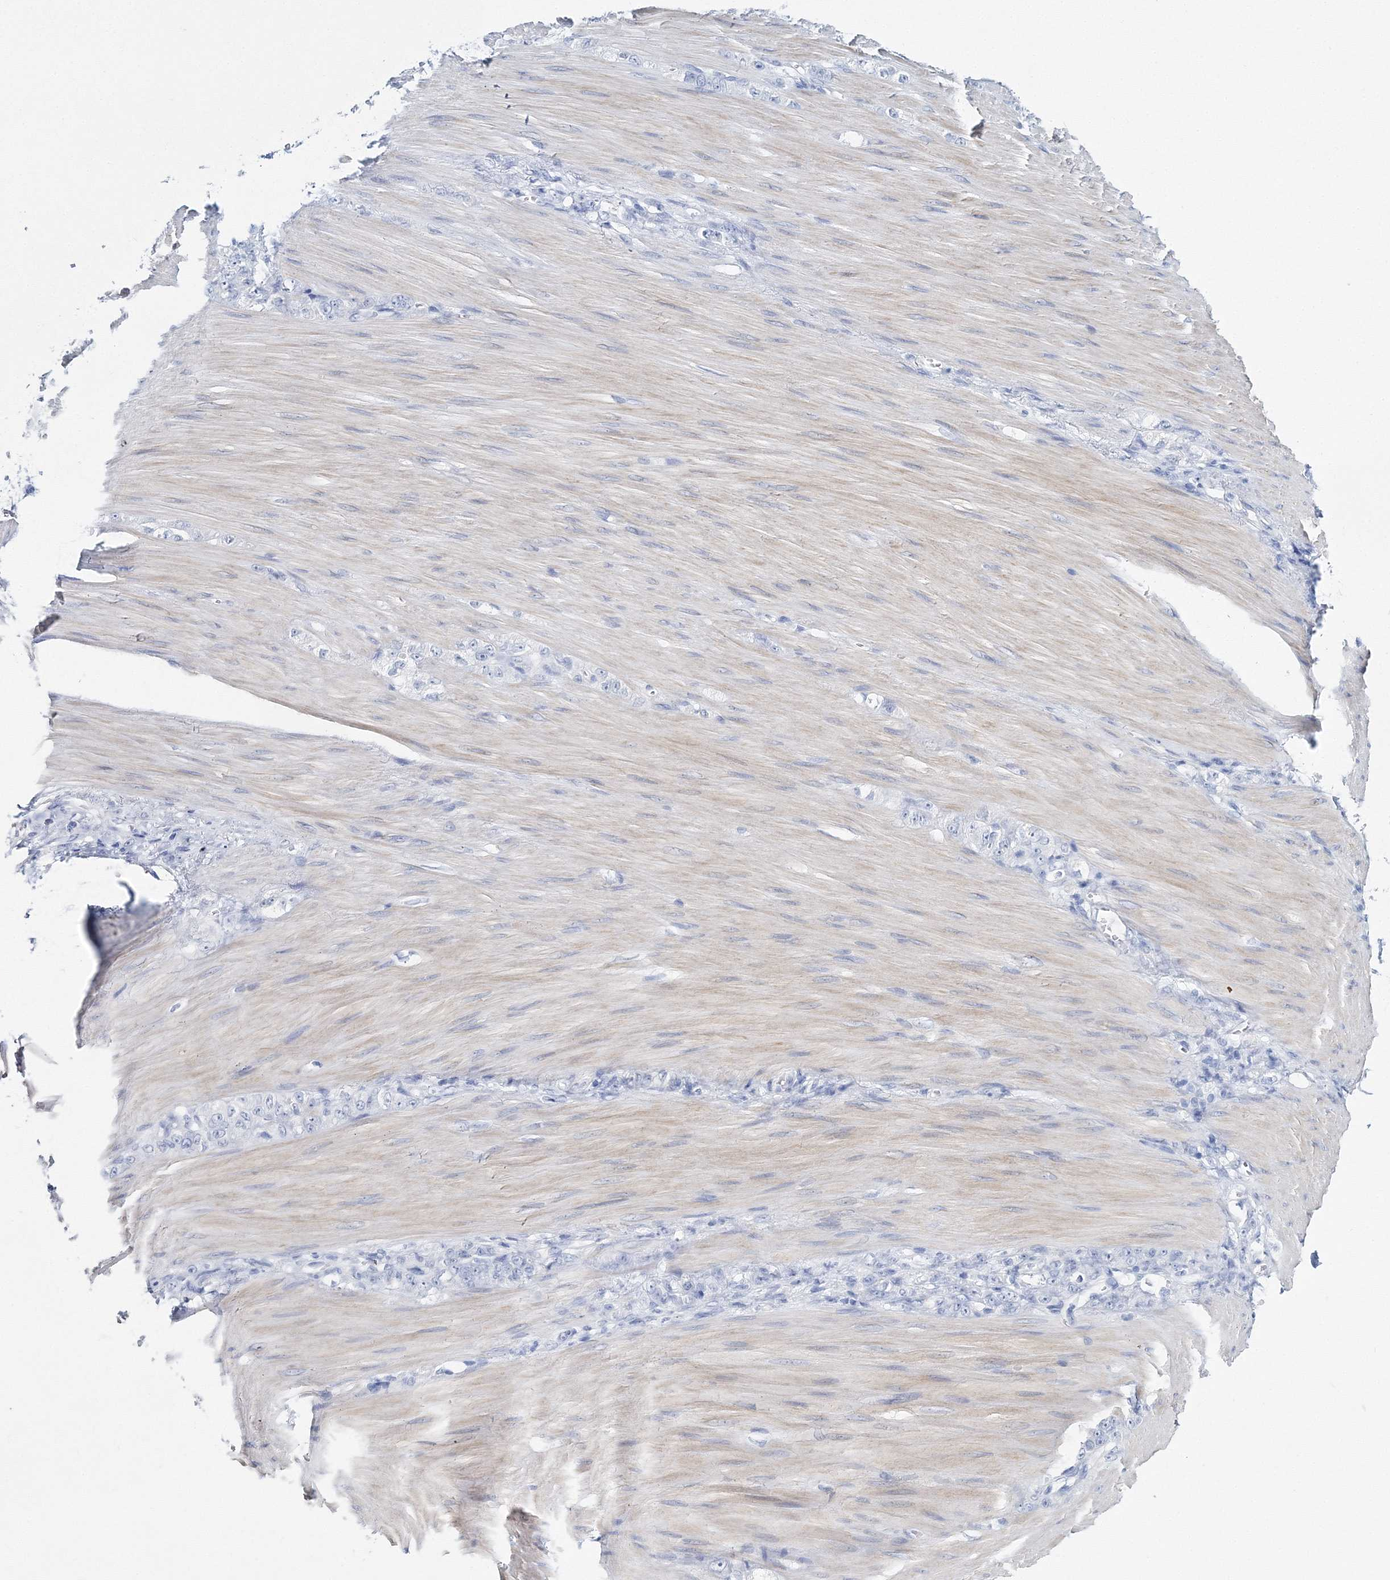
{"staining": {"intensity": "negative", "quantity": "none", "location": "none"}, "tissue": "stomach cancer", "cell_type": "Tumor cells", "image_type": "cancer", "snomed": [{"axis": "morphology", "description": "Normal tissue, NOS"}, {"axis": "morphology", "description": "Adenocarcinoma, NOS"}, {"axis": "topography", "description": "Stomach"}], "caption": "Immunohistochemistry (IHC) image of adenocarcinoma (stomach) stained for a protein (brown), which shows no positivity in tumor cells.", "gene": "MYOZ2", "patient": {"sex": "male", "age": 82}}